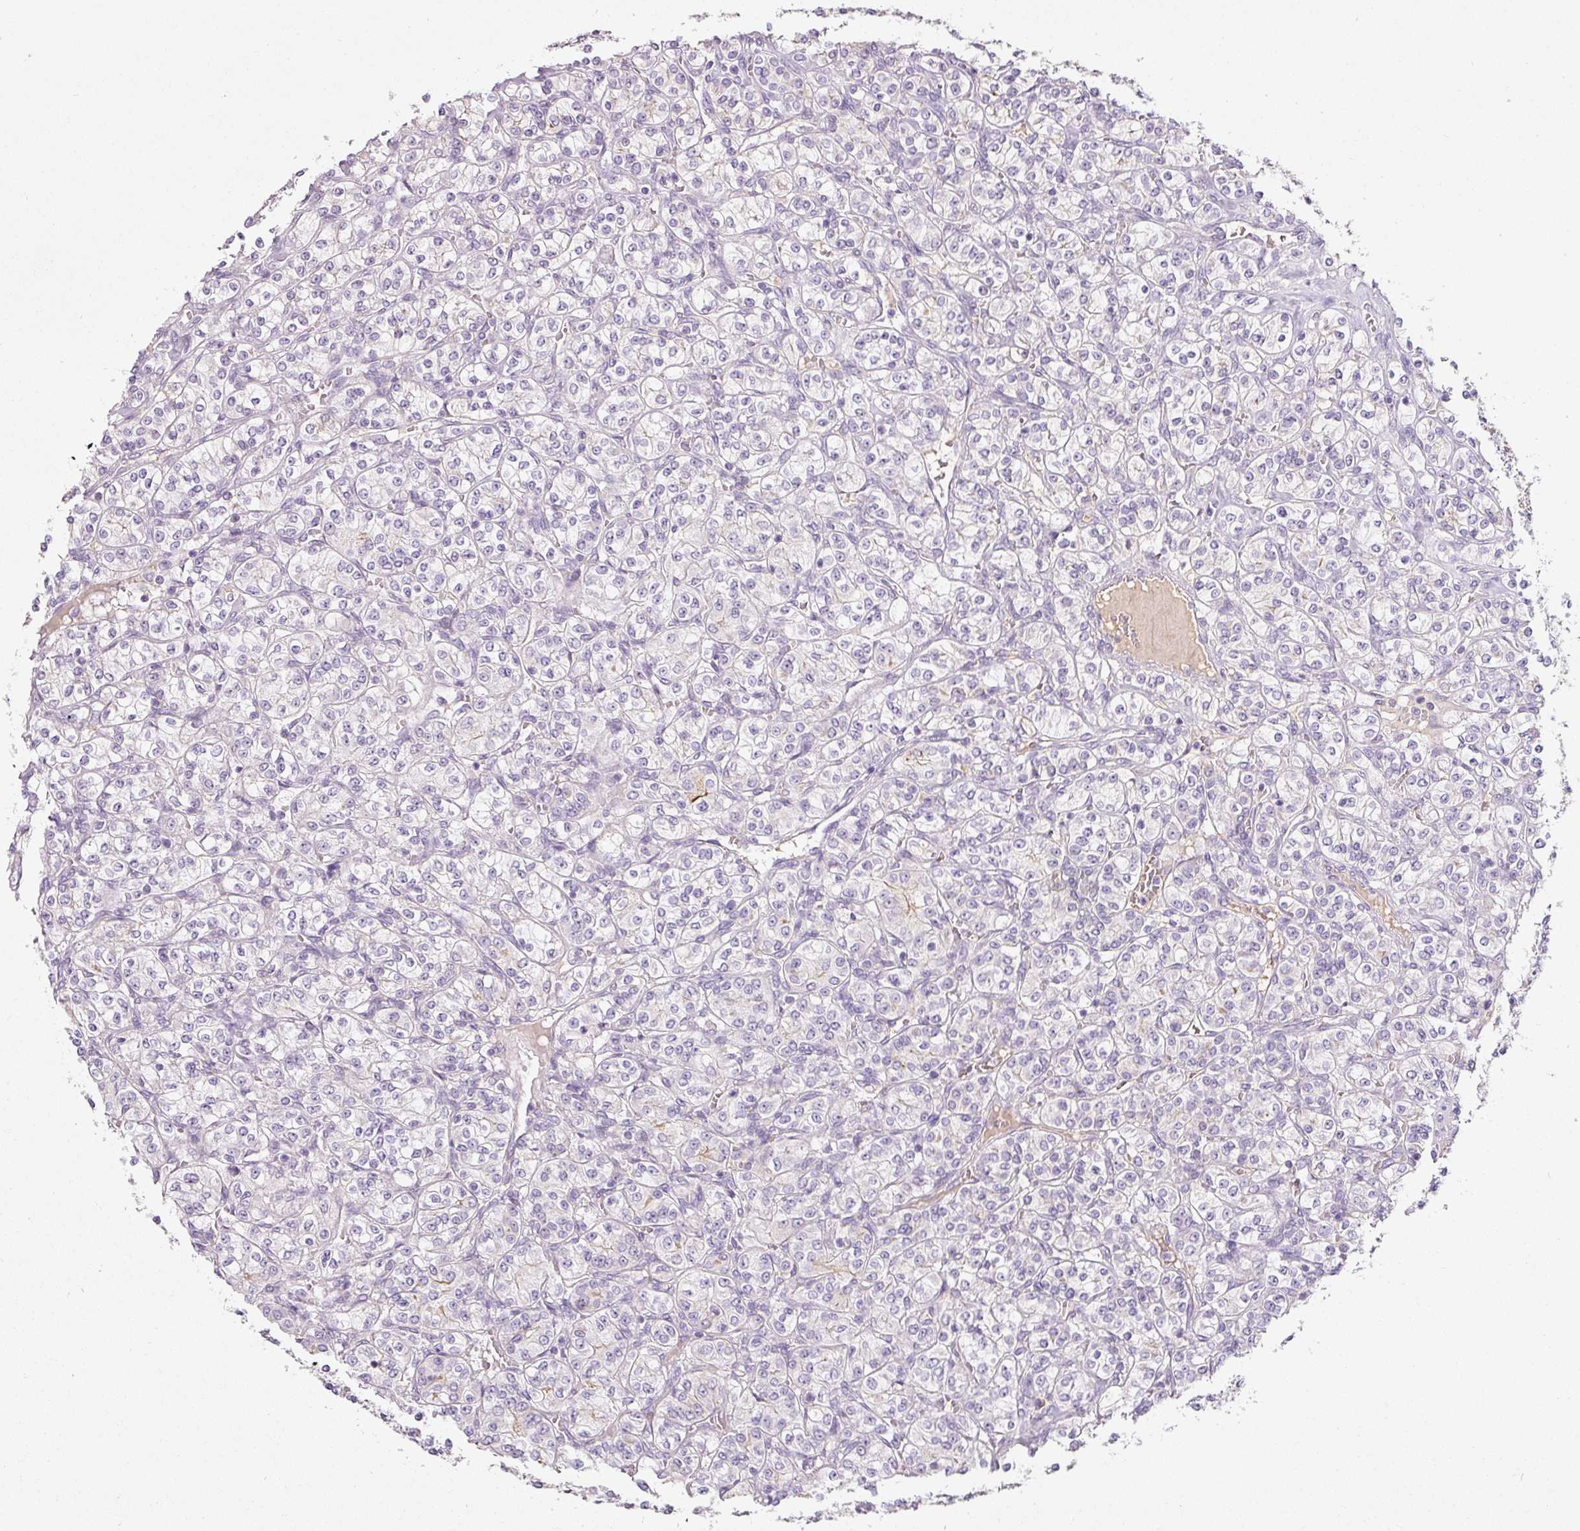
{"staining": {"intensity": "negative", "quantity": "none", "location": "none"}, "tissue": "renal cancer", "cell_type": "Tumor cells", "image_type": "cancer", "snomed": [{"axis": "morphology", "description": "Adenocarcinoma, NOS"}, {"axis": "topography", "description": "Kidney"}], "caption": "DAB (3,3'-diaminobenzidine) immunohistochemical staining of renal cancer shows no significant staining in tumor cells. The staining was performed using DAB (3,3'-diaminobenzidine) to visualize the protein expression in brown, while the nuclei were stained in blue with hematoxylin (Magnification: 20x).", "gene": "TMEM37", "patient": {"sex": "male", "age": 77}}